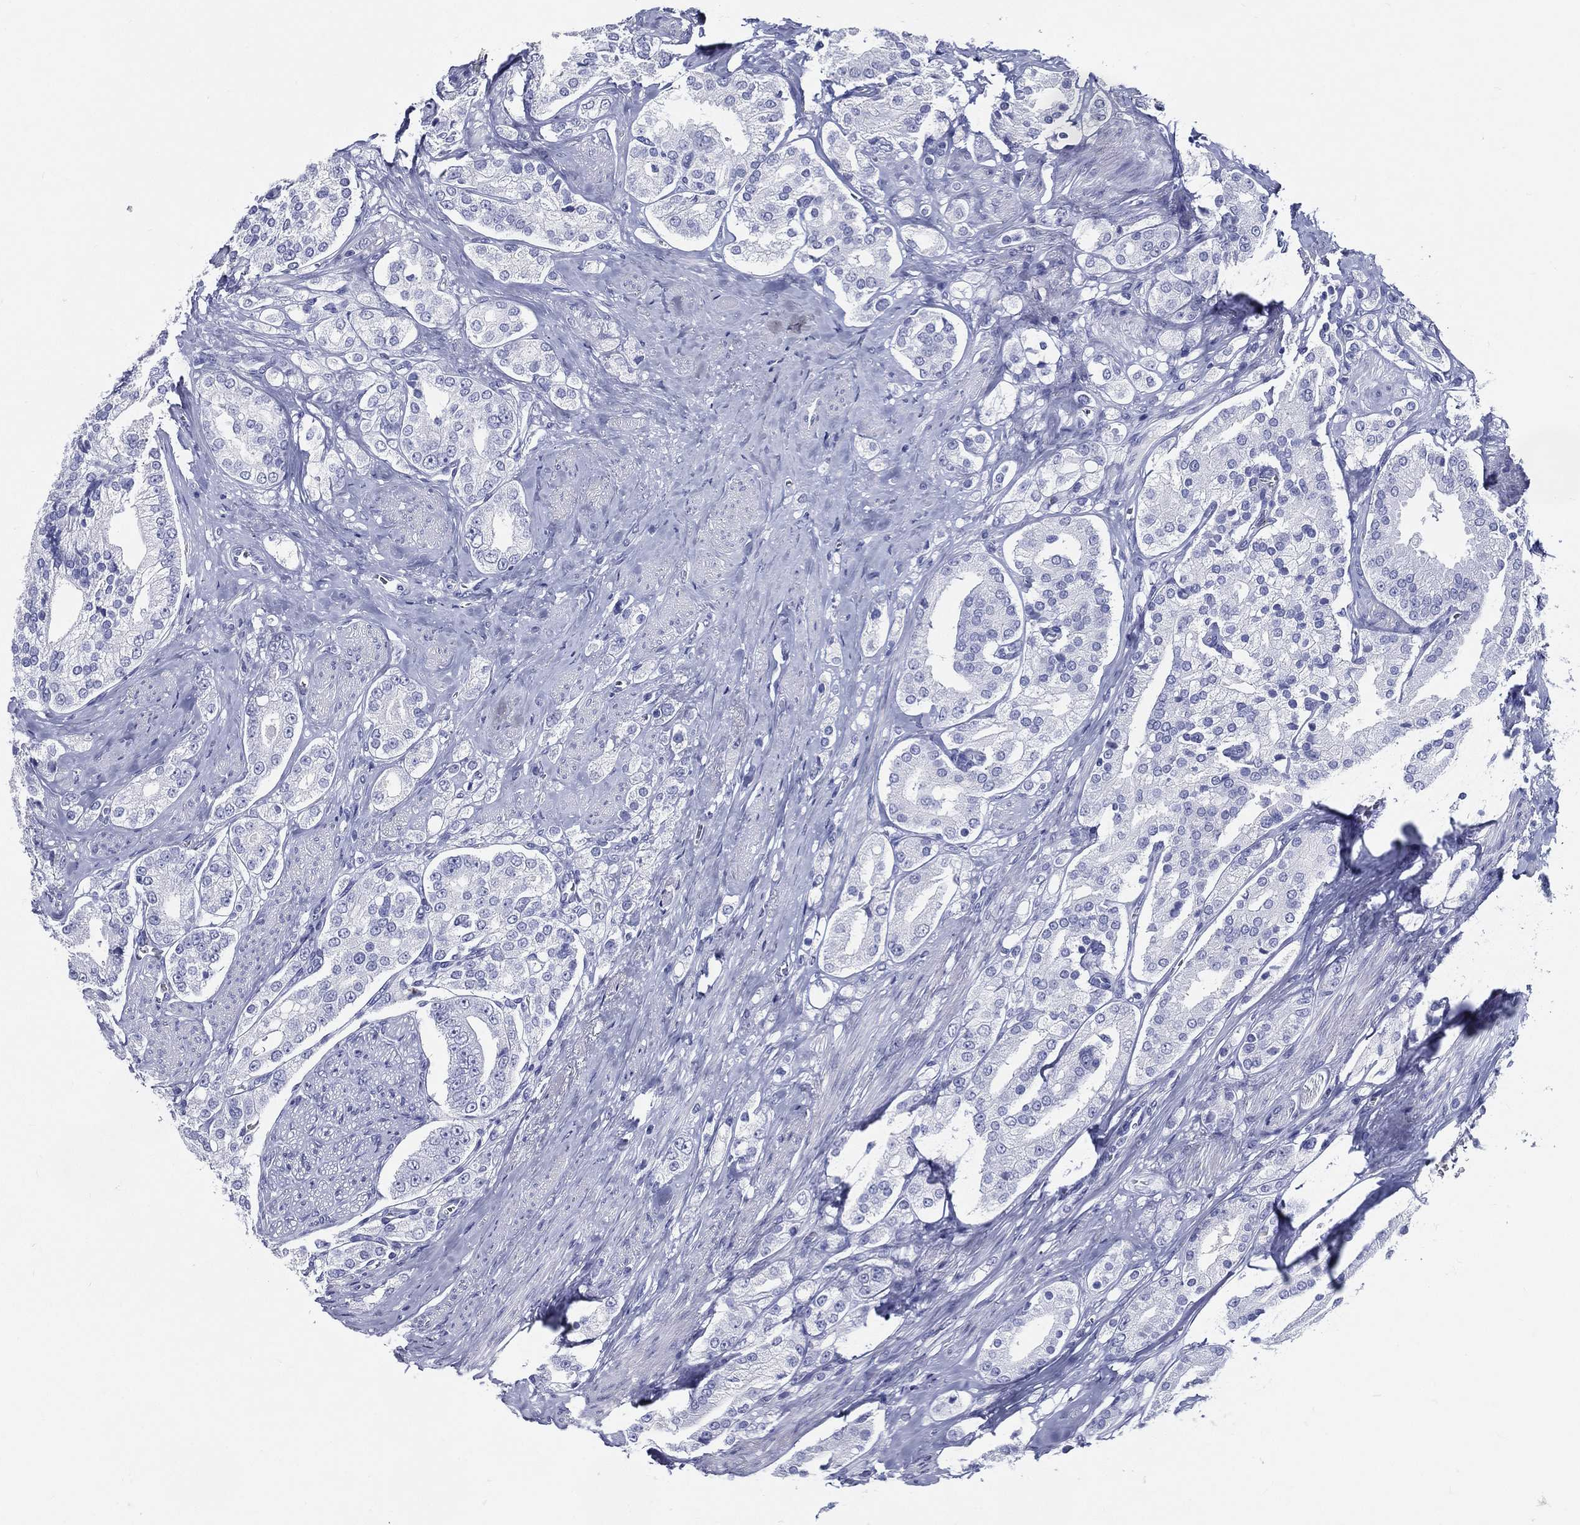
{"staining": {"intensity": "negative", "quantity": "none", "location": "none"}, "tissue": "prostate cancer", "cell_type": "Tumor cells", "image_type": "cancer", "snomed": [{"axis": "morphology", "description": "Adenocarcinoma, NOS"}, {"axis": "topography", "description": "Prostate and seminal vesicle, NOS"}, {"axis": "topography", "description": "Prostate"}], "caption": "DAB immunohistochemical staining of prostate cancer shows no significant positivity in tumor cells.", "gene": "ACE2", "patient": {"sex": "male", "age": 67}}